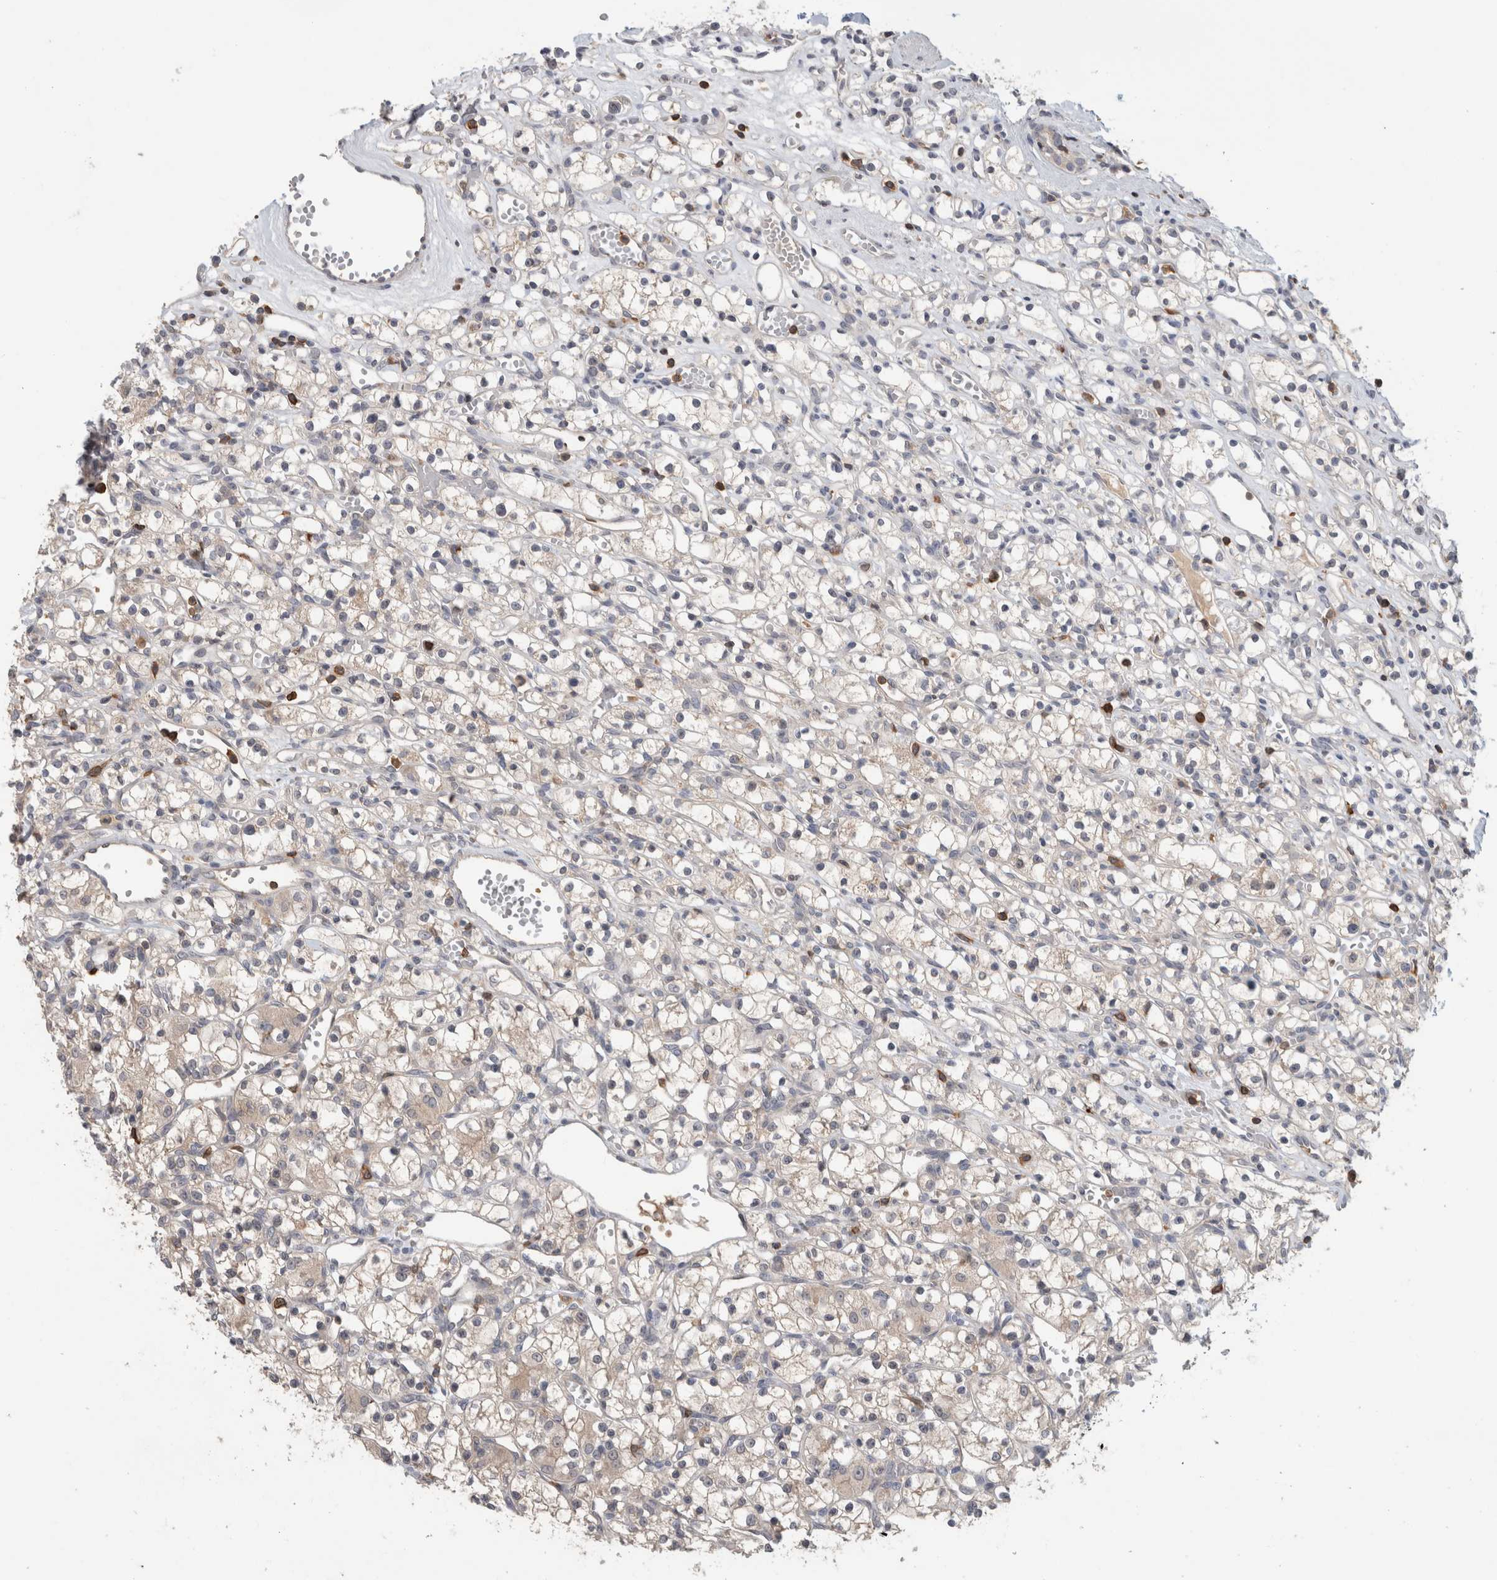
{"staining": {"intensity": "negative", "quantity": "none", "location": "none"}, "tissue": "renal cancer", "cell_type": "Tumor cells", "image_type": "cancer", "snomed": [{"axis": "morphology", "description": "Adenocarcinoma, NOS"}, {"axis": "topography", "description": "Kidney"}], "caption": "Immunohistochemistry photomicrograph of neoplastic tissue: human renal cancer stained with DAB (3,3'-diaminobenzidine) shows no significant protein staining in tumor cells.", "gene": "GFRA2", "patient": {"sex": "female", "age": 59}}